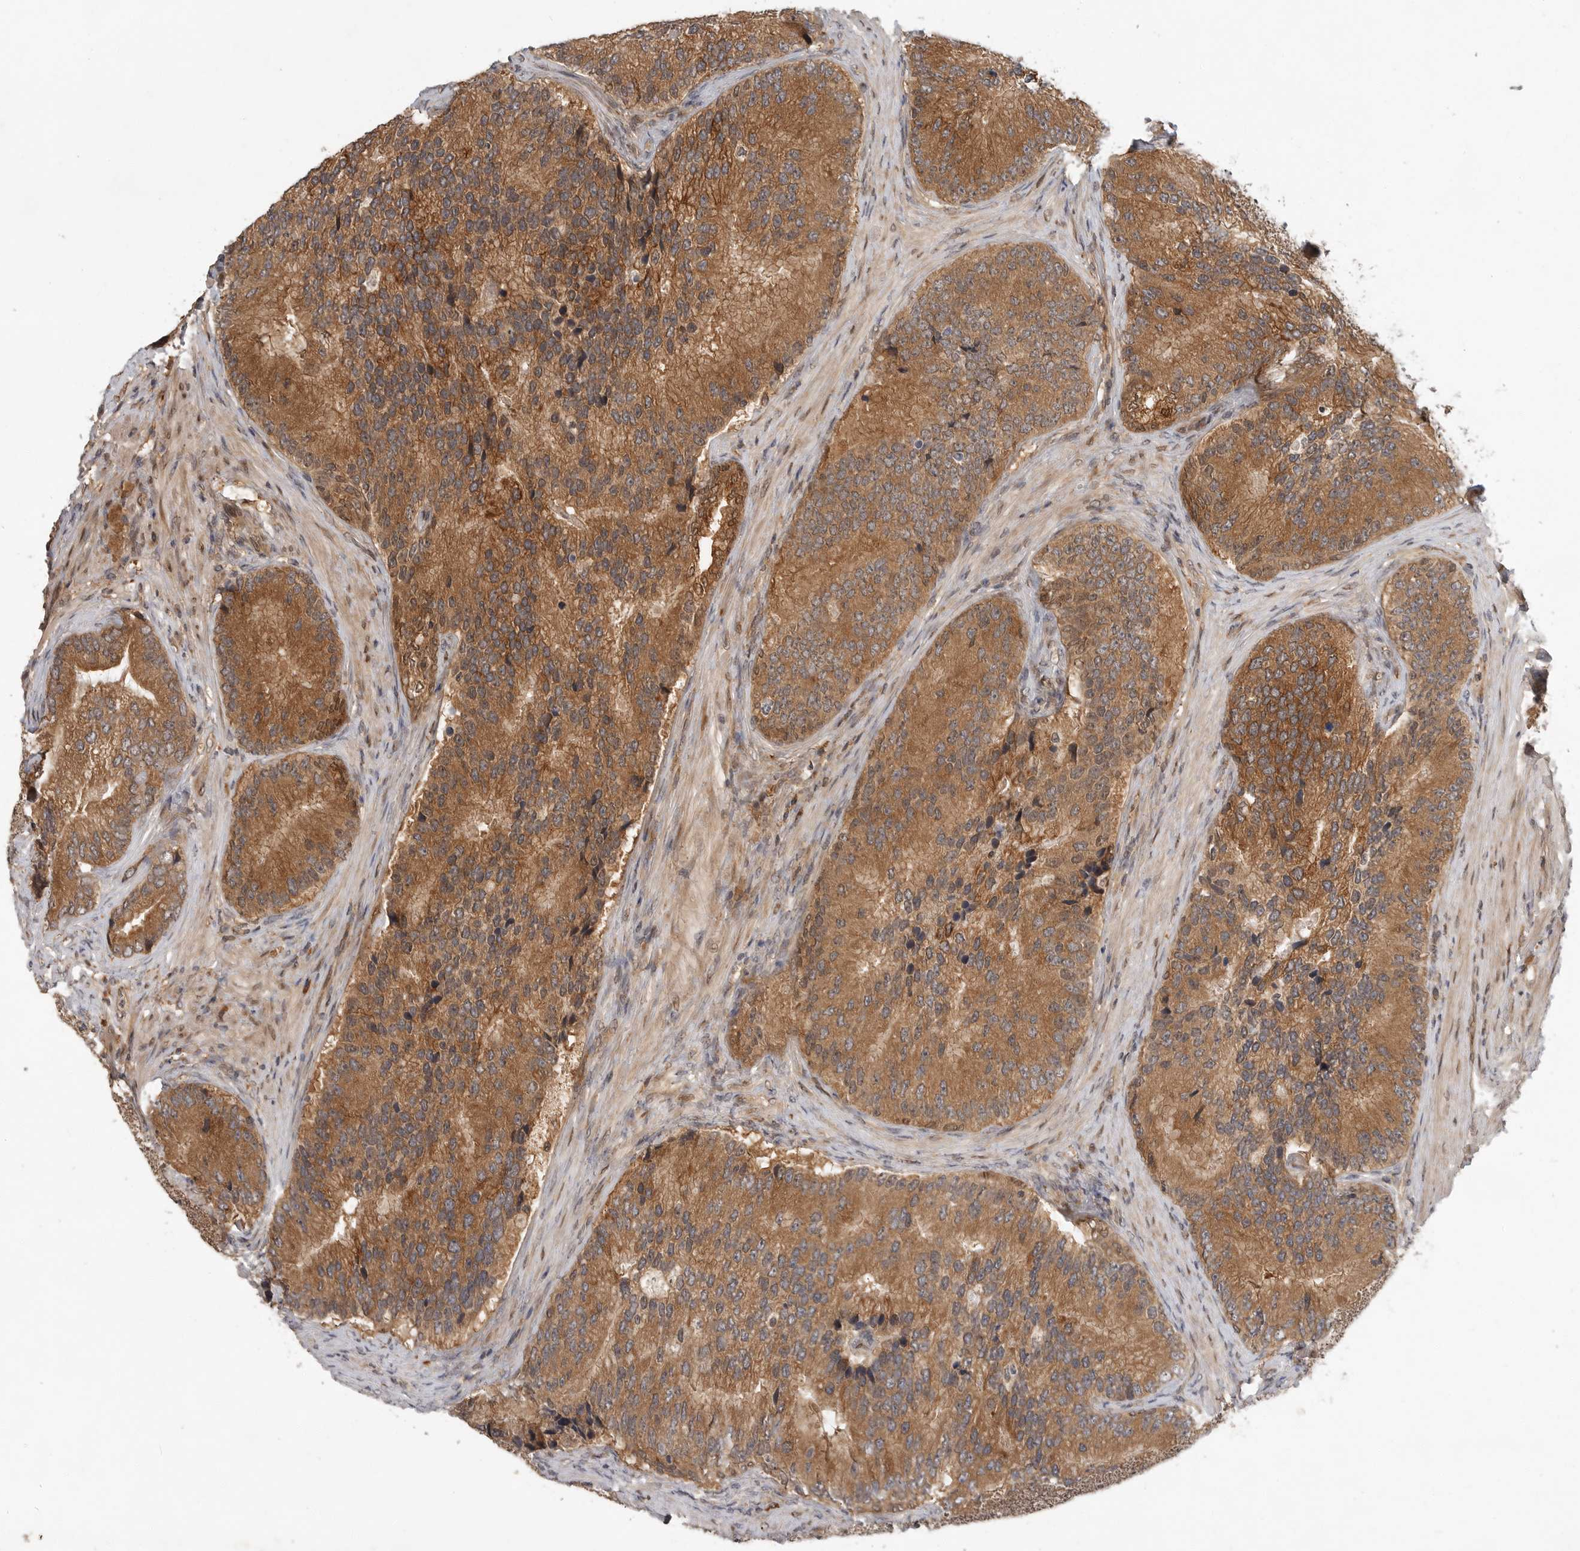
{"staining": {"intensity": "moderate", "quantity": ">75%", "location": "cytoplasmic/membranous"}, "tissue": "prostate cancer", "cell_type": "Tumor cells", "image_type": "cancer", "snomed": [{"axis": "morphology", "description": "Adenocarcinoma, High grade"}, {"axis": "topography", "description": "Prostate"}], "caption": "An image of human prostate high-grade adenocarcinoma stained for a protein displays moderate cytoplasmic/membranous brown staining in tumor cells.", "gene": "OSBPL9", "patient": {"sex": "male", "age": 70}}